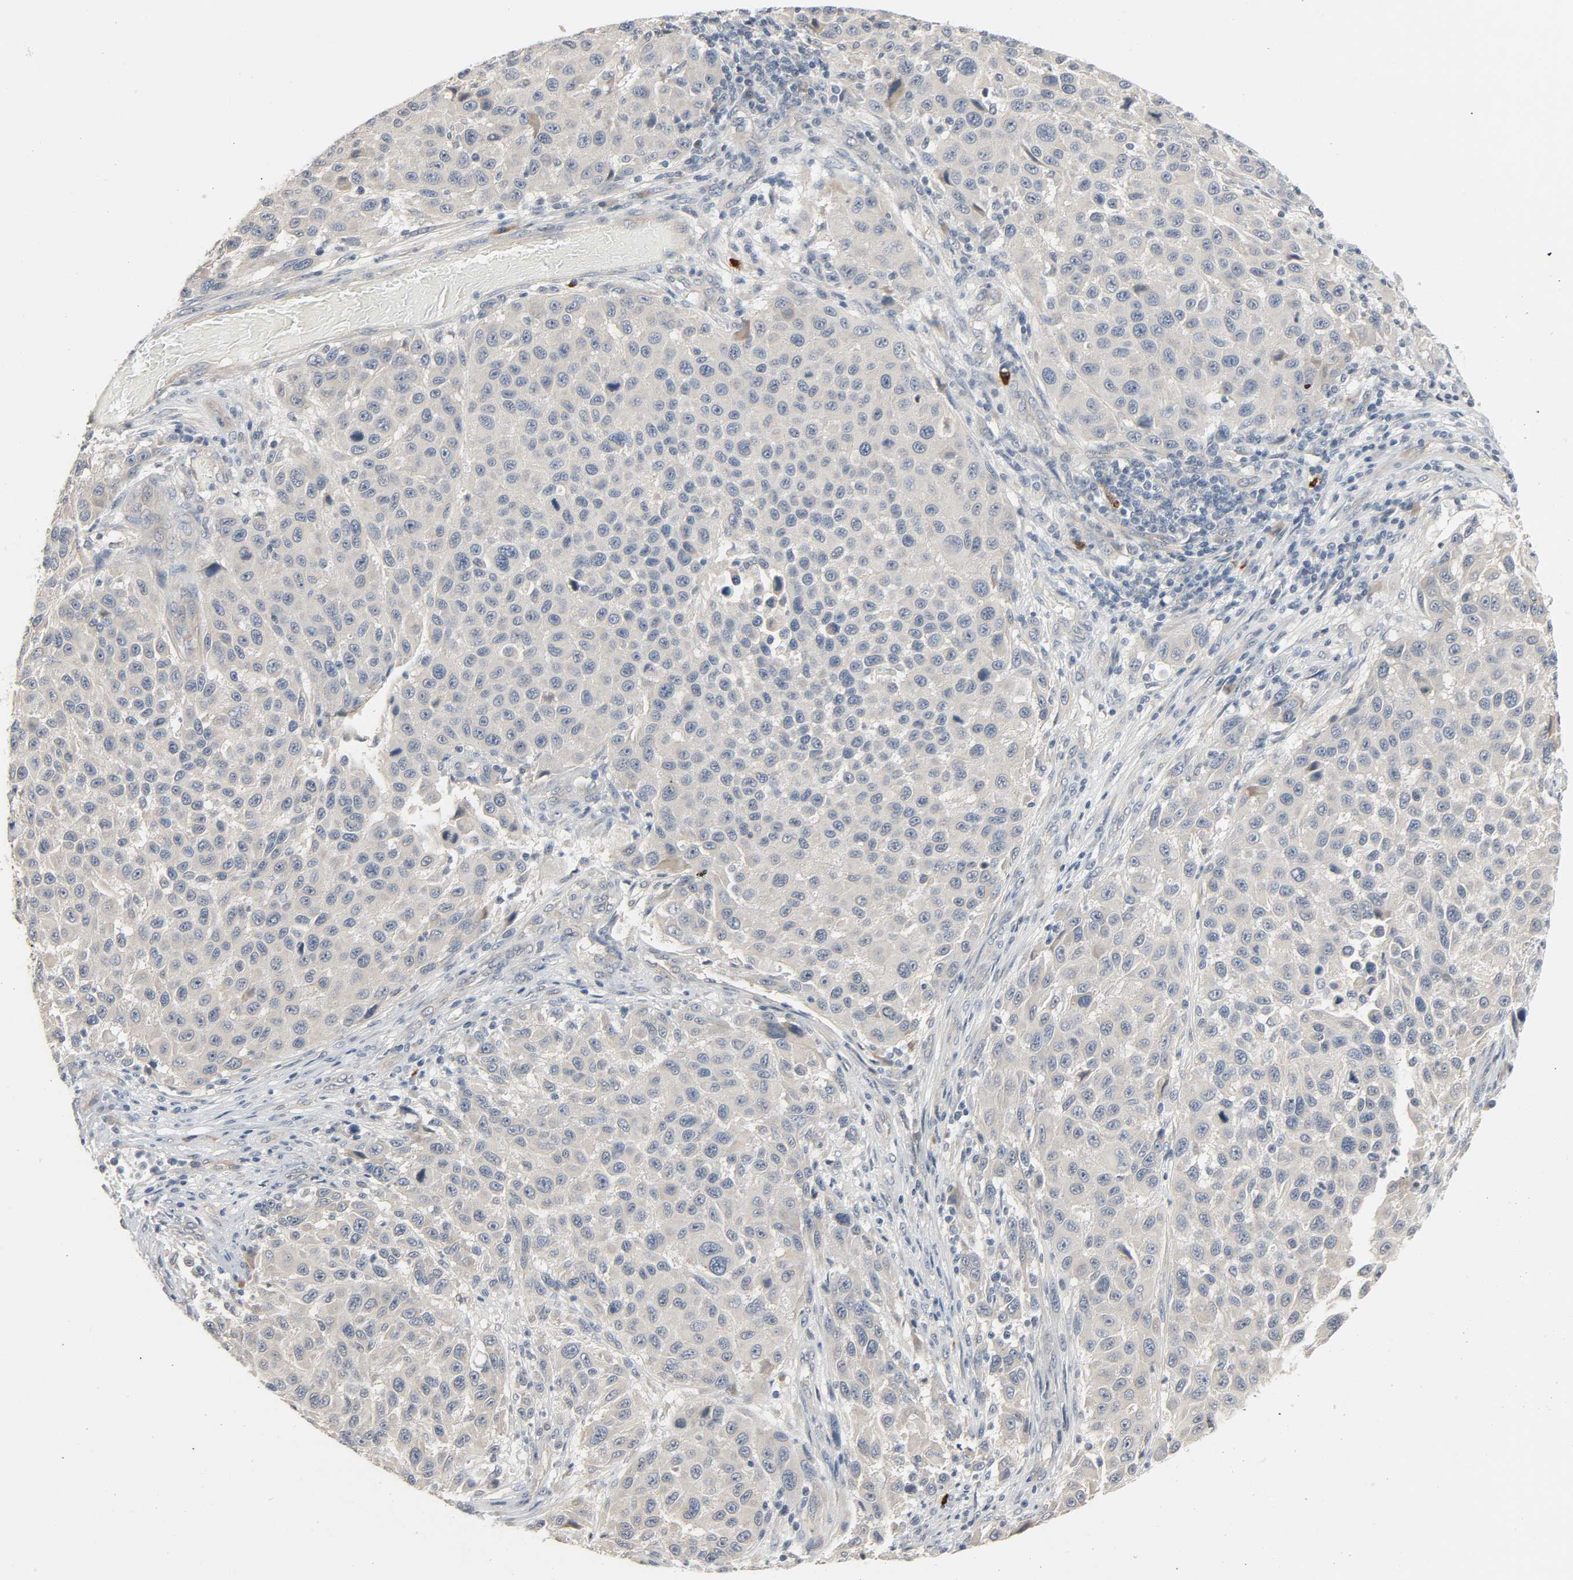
{"staining": {"intensity": "negative", "quantity": "none", "location": "none"}, "tissue": "melanoma", "cell_type": "Tumor cells", "image_type": "cancer", "snomed": [{"axis": "morphology", "description": "Malignant melanoma, Metastatic site"}, {"axis": "topography", "description": "Lymph node"}], "caption": "Human malignant melanoma (metastatic site) stained for a protein using immunohistochemistry shows no expression in tumor cells.", "gene": "LIMCH1", "patient": {"sex": "male", "age": 61}}